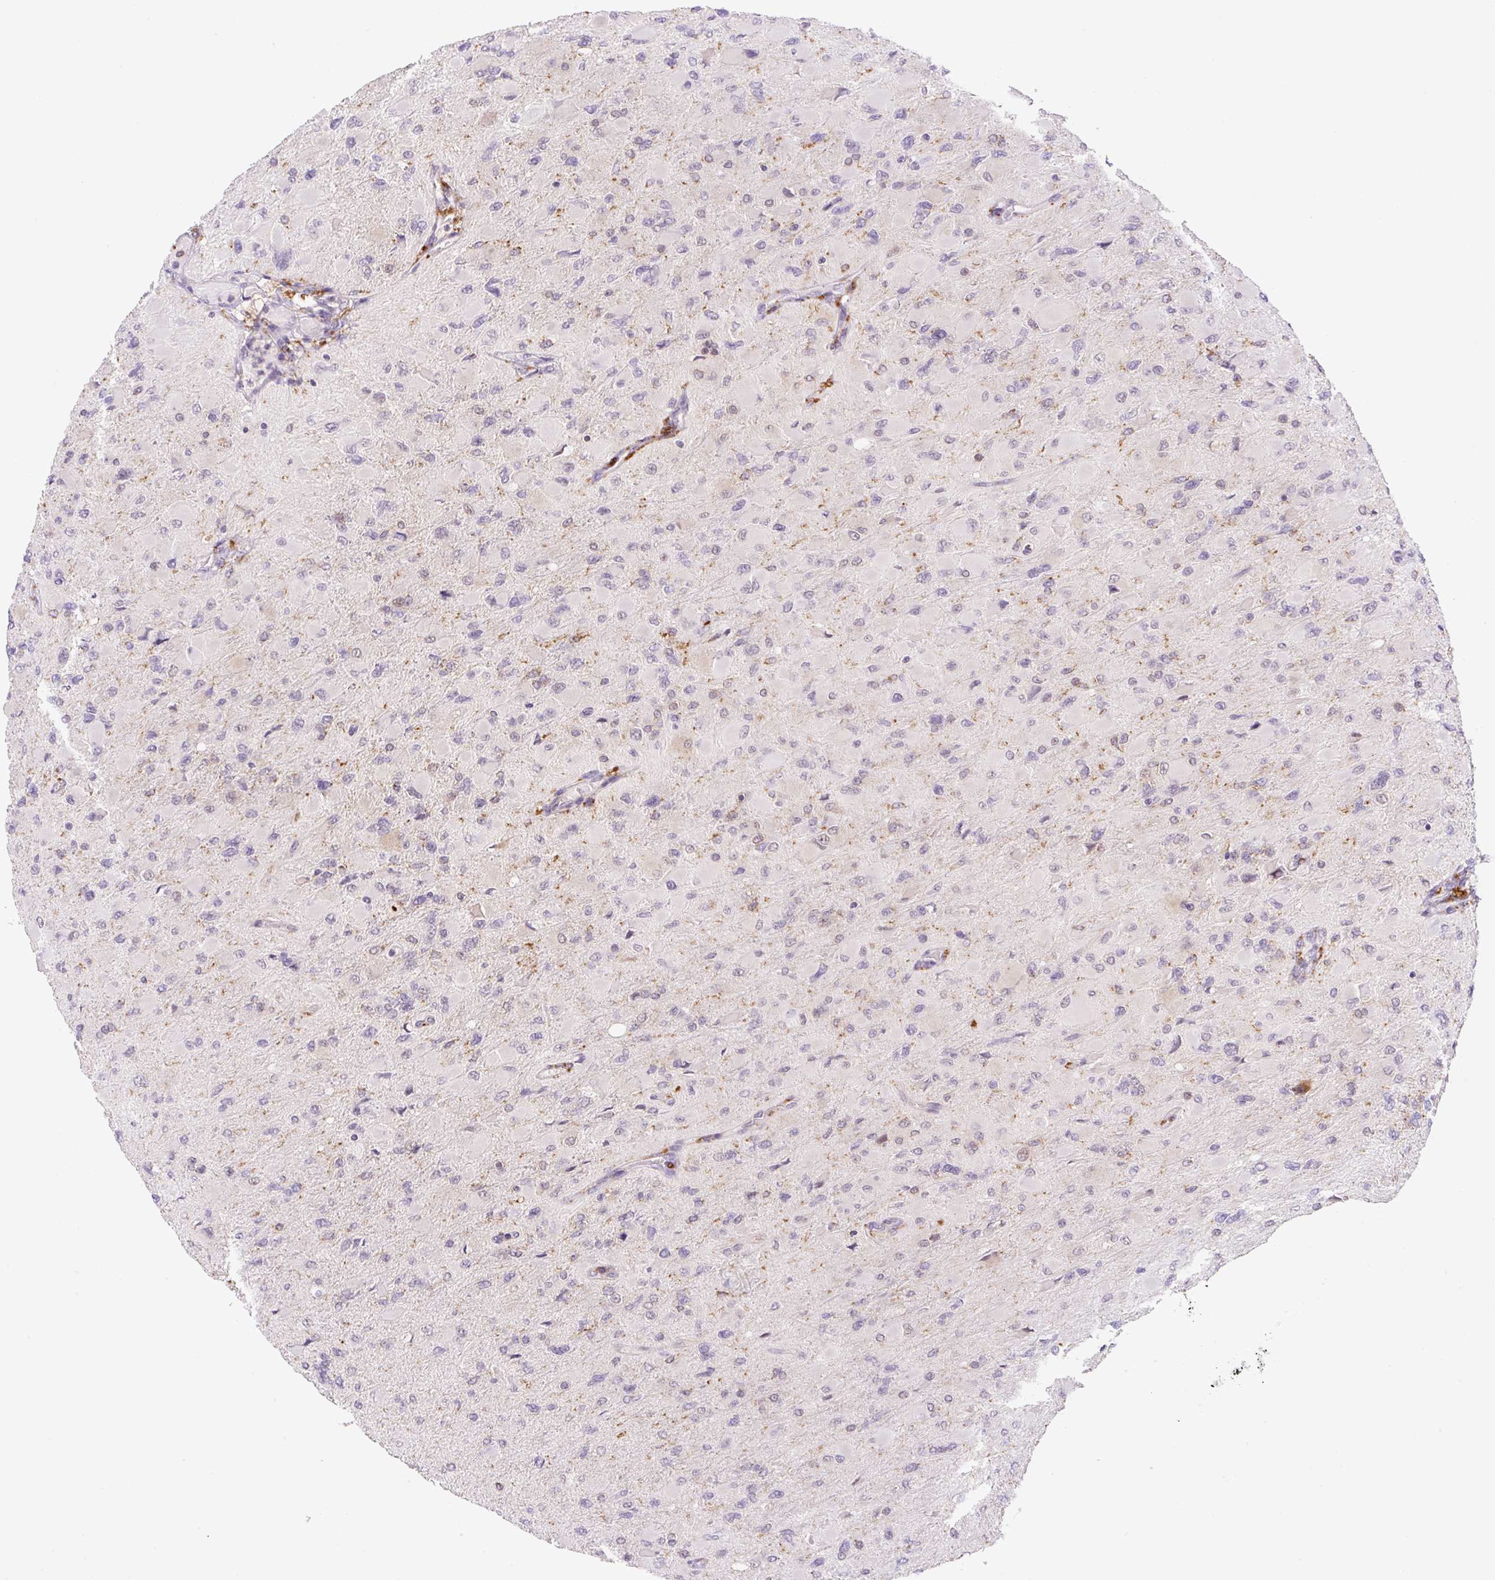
{"staining": {"intensity": "negative", "quantity": "none", "location": "none"}, "tissue": "glioma", "cell_type": "Tumor cells", "image_type": "cancer", "snomed": [{"axis": "morphology", "description": "Glioma, malignant, High grade"}, {"axis": "topography", "description": "Cerebral cortex"}], "caption": "Glioma was stained to show a protein in brown. There is no significant expression in tumor cells.", "gene": "CEBPZOS", "patient": {"sex": "female", "age": 36}}